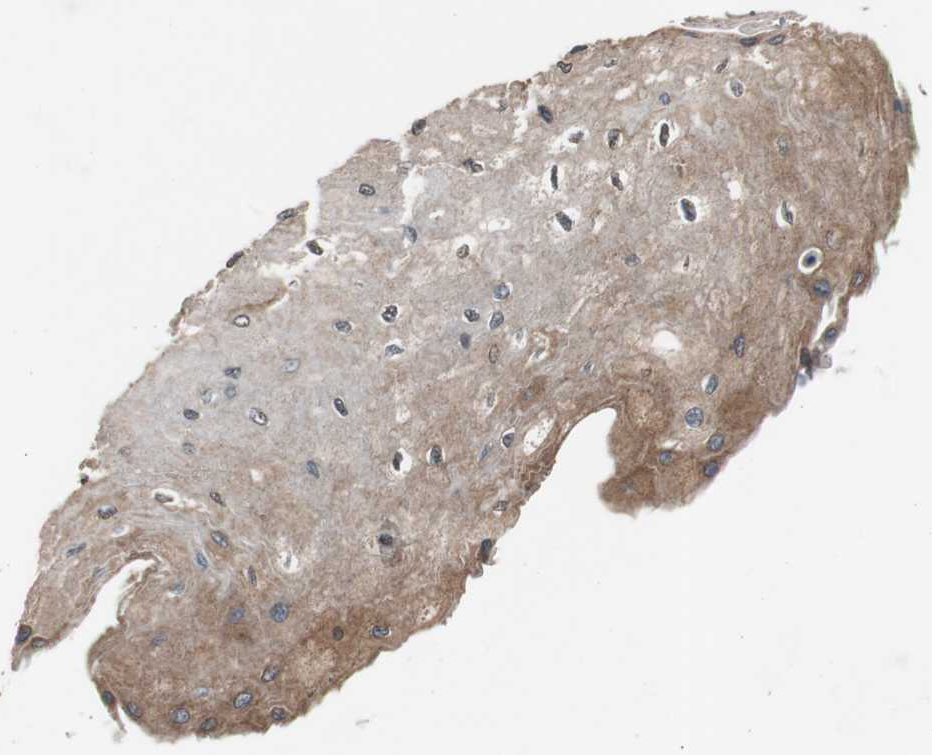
{"staining": {"intensity": "moderate", "quantity": "25%-75%", "location": "cytoplasmic/membranous,nuclear"}, "tissue": "esophagus", "cell_type": "Squamous epithelial cells", "image_type": "normal", "snomed": [{"axis": "morphology", "description": "Normal tissue, NOS"}, {"axis": "topography", "description": "Esophagus"}], "caption": "Protein staining of unremarkable esophagus demonstrates moderate cytoplasmic/membranous,nuclear positivity in about 25%-75% of squamous epithelial cells.", "gene": "BOLA1", "patient": {"sex": "female", "age": 72}}